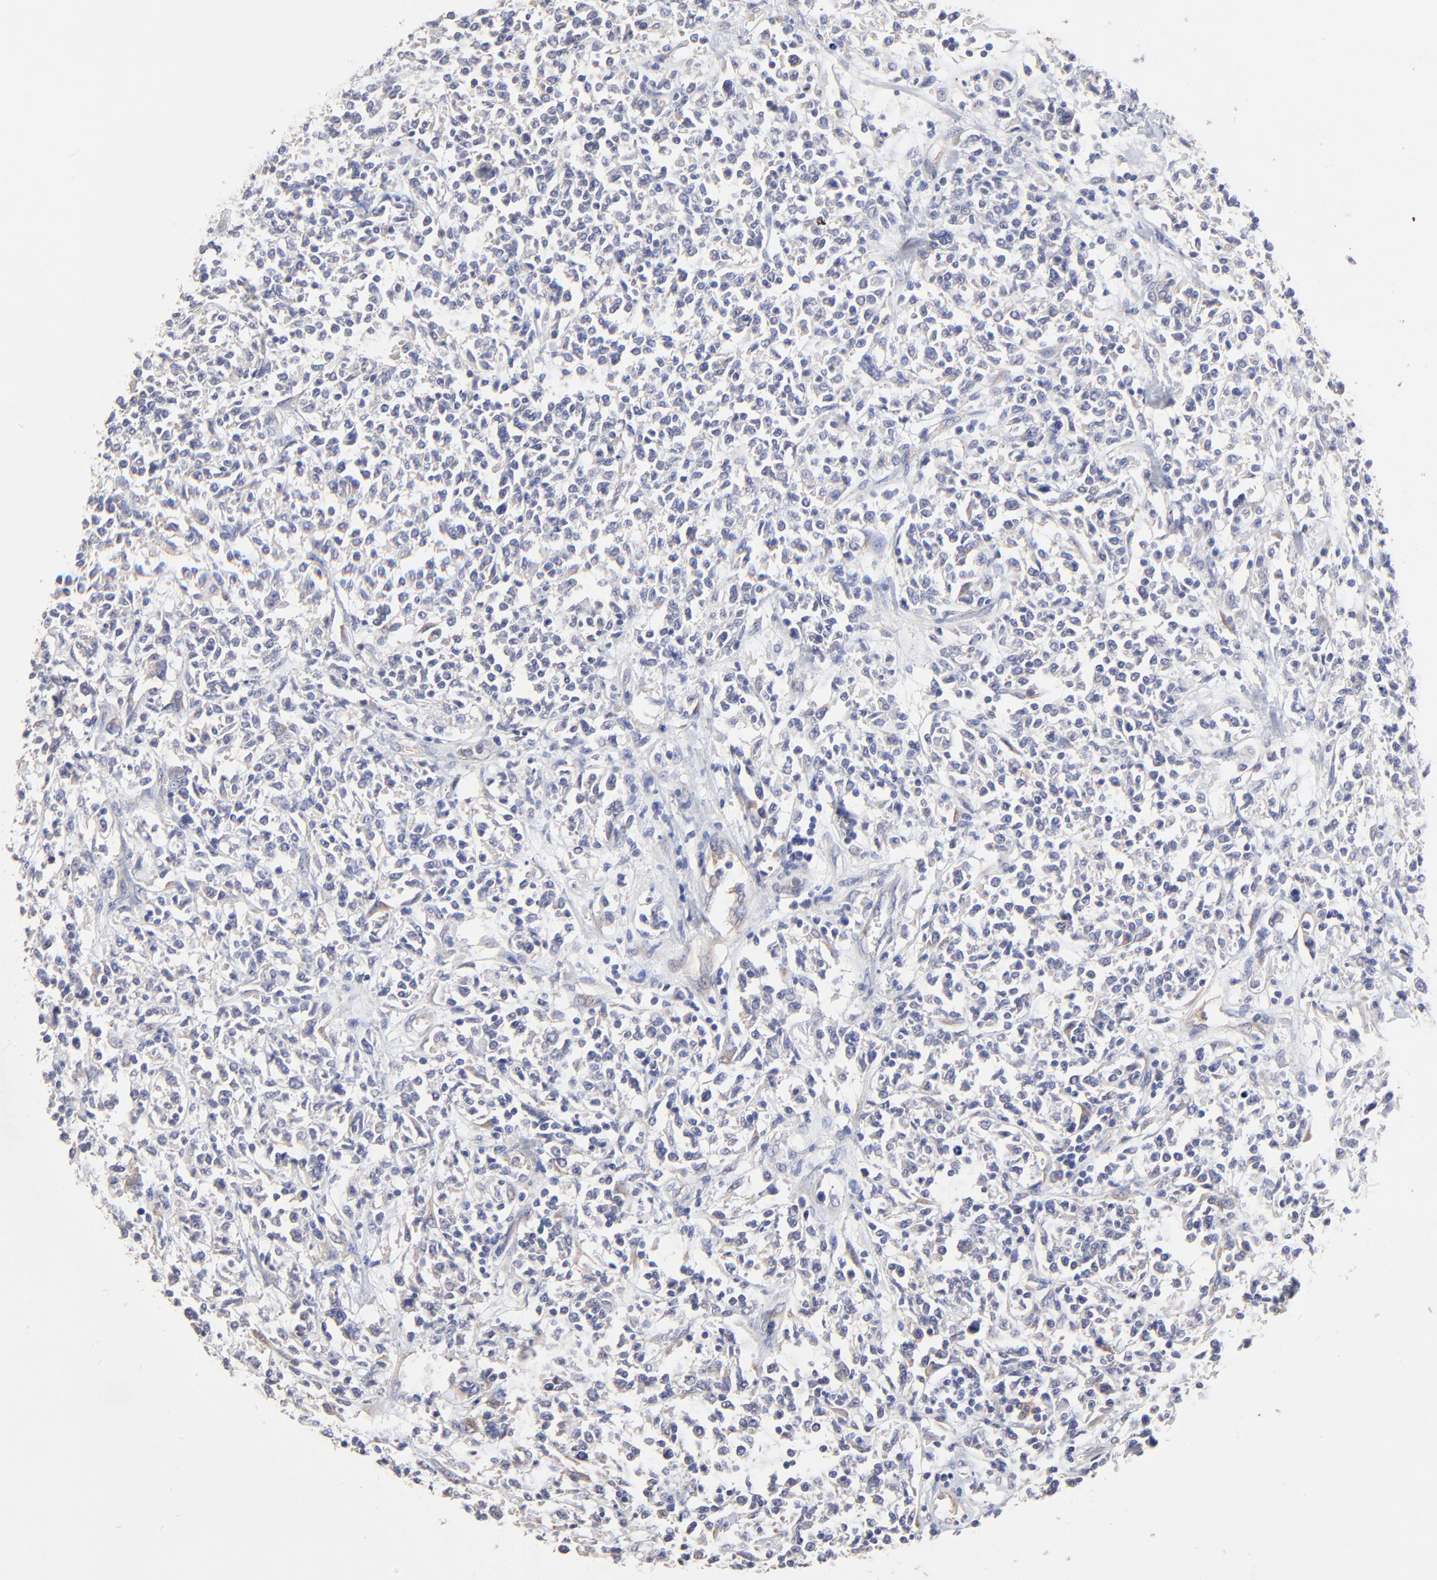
{"staining": {"intensity": "negative", "quantity": "none", "location": "none"}, "tissue": "lymphoma", "cell_type": "Tumor cells", "image_type": "cancer", "snomed": [{"axis": "morphology", "description": "Malignant lymphoma, non-Hodgkin's type, Low grade"}, {"axis": "topography", "description": "Small intestine"}], "caption": "A photomicrograph of lymphoma stained for a protein demonstrates no brown staining in tumor cells. (DAB (3,3'-diaminobenzidine) IHC with hematoxylin counter stain).", "gene": "SULF2", "patient": {"sex": "female", "age": 59}}